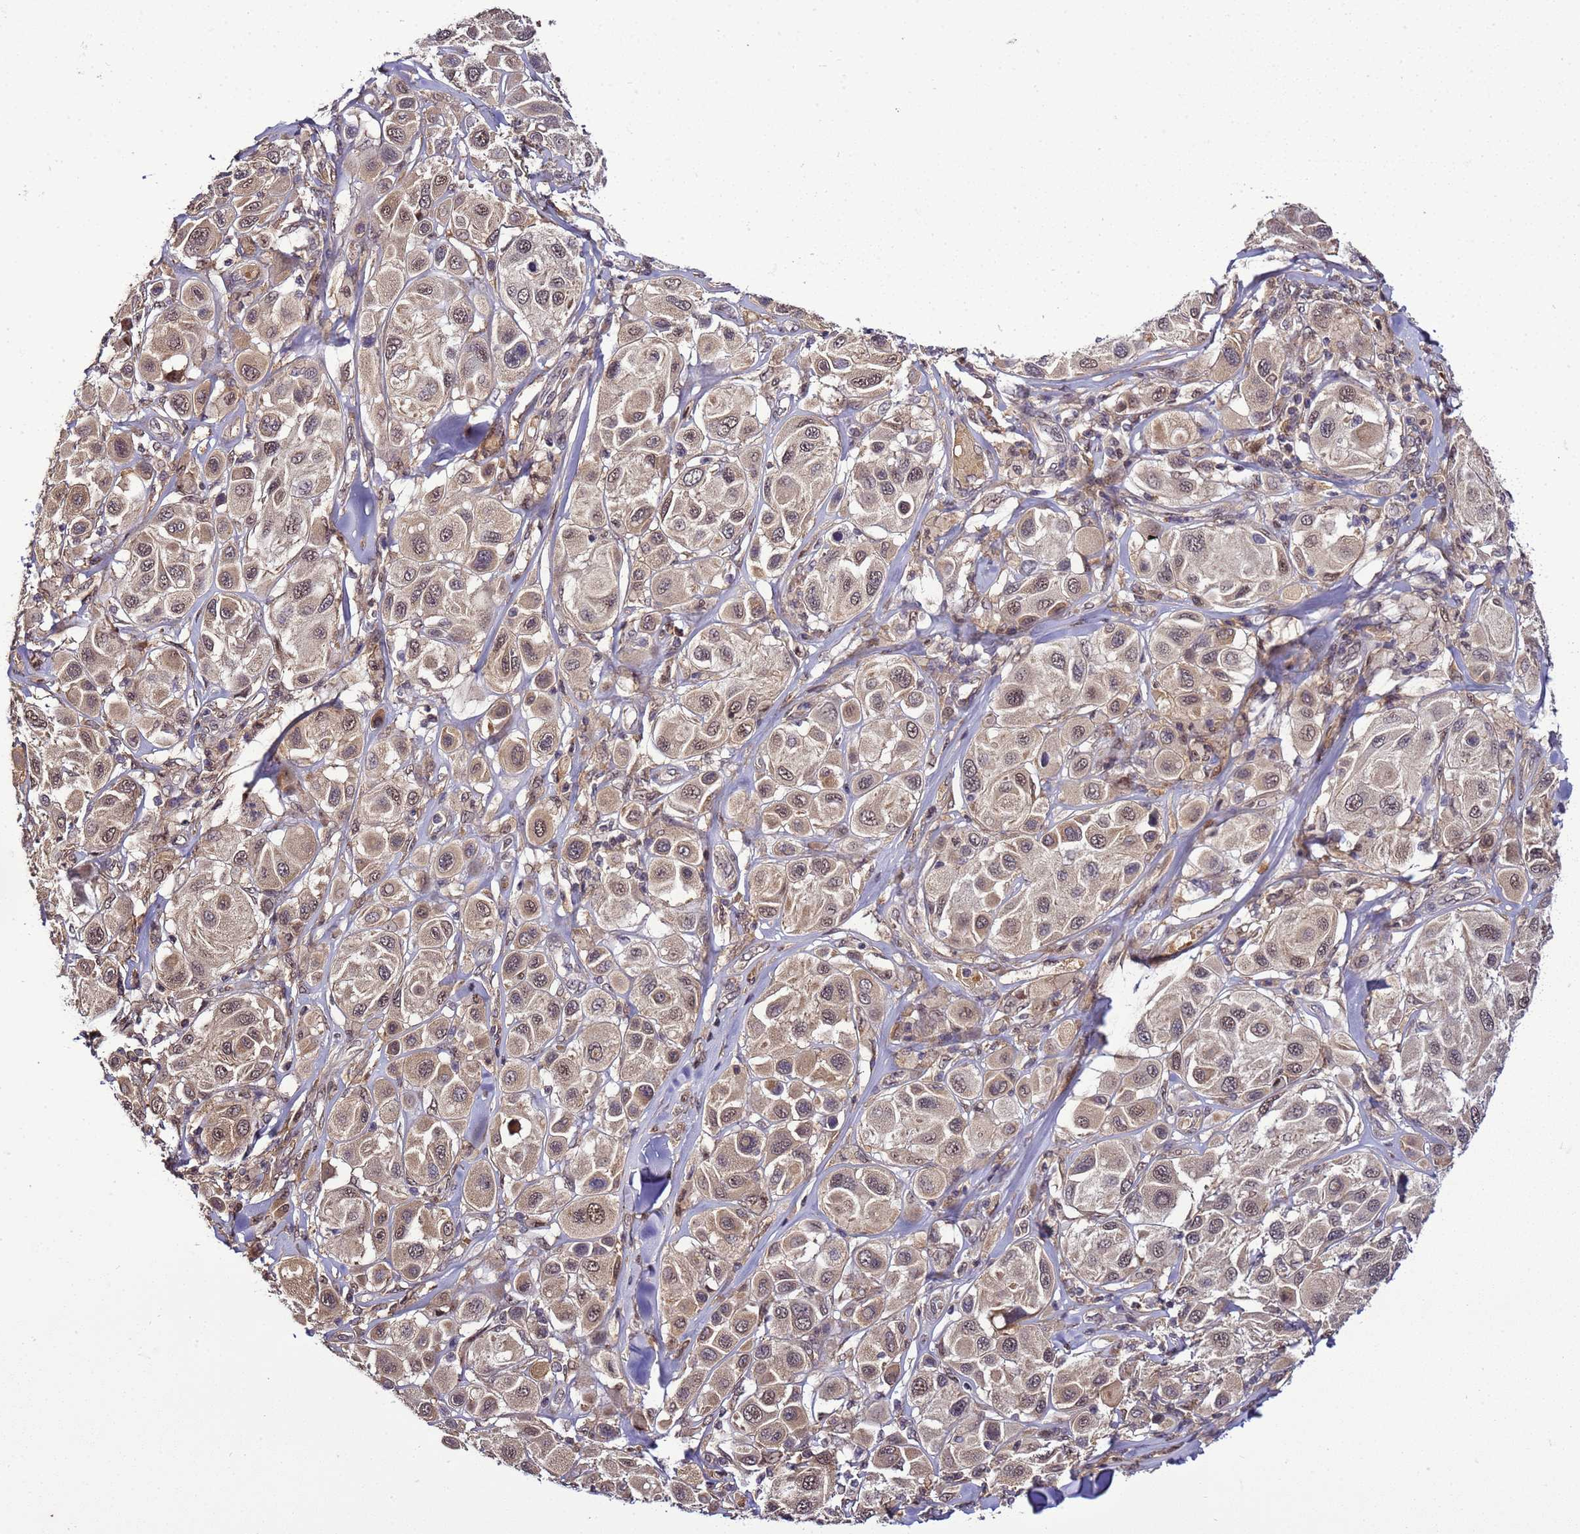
{"staining": {"intensity": "moderate", "quantity": ">75%", "location": "nuclear"}, "tissue": "melanoma", "cell_type": "Tumor cells", "image_type": "cancer", "snomed": [{"axis": "morphology", "description": "Malignant melanoma, Metastatic site"}, {"axis": "topography", "description": "Skin"}], "caption": "Melanoma tissue reveals moderate nuclear expression in about >75% of tumor cells Using DAB (3,3'-diaminobenzidine) (brown) and hematoxylin (blue) stains, captured at high magnification using brightfield microscopy.", "gene": "GEN1", "patient": {"sex": "male", "age": 41}}